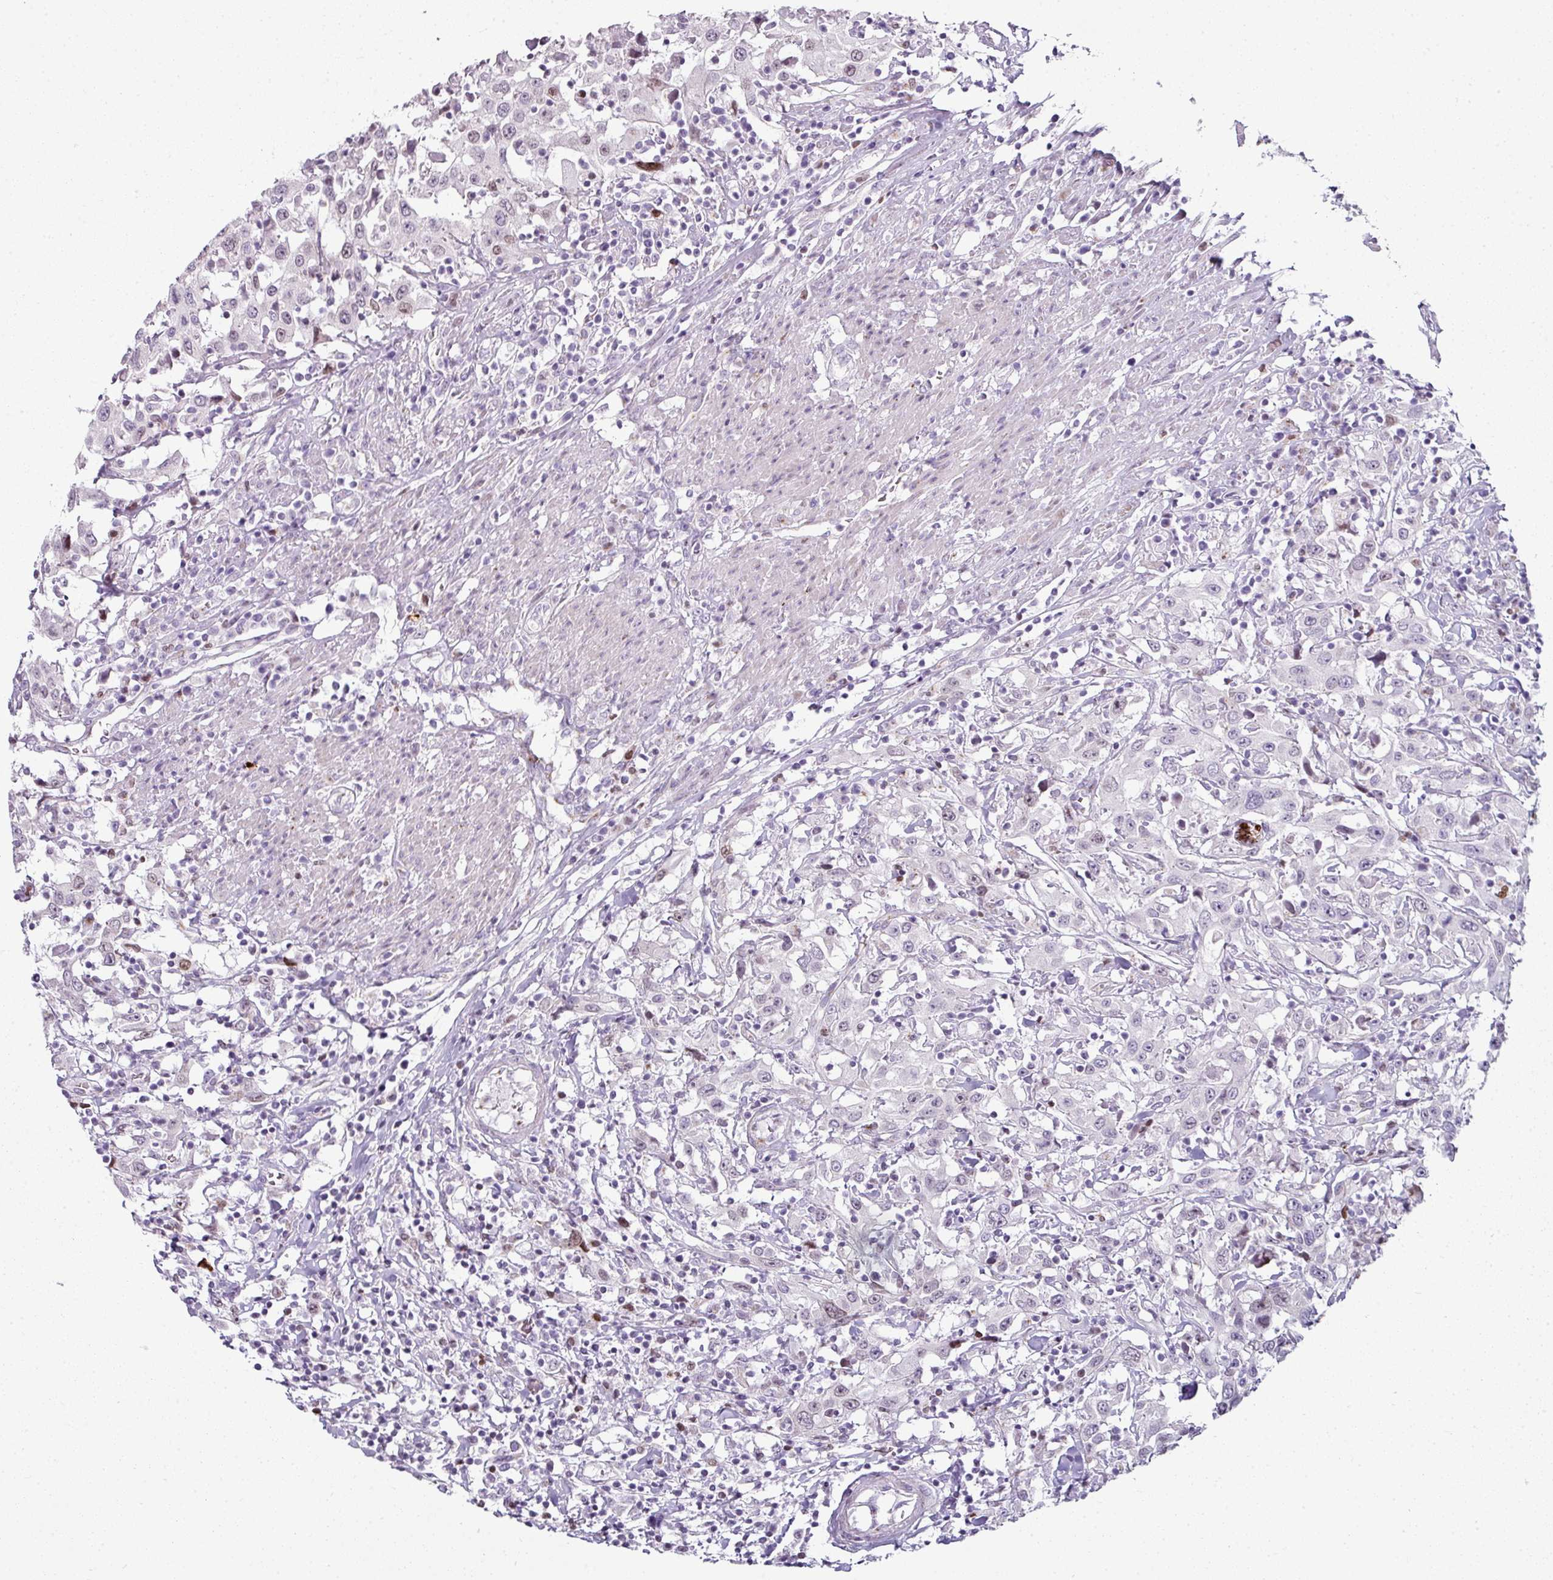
{"staining": {"intensity": "negative", "quantity": "none", "location": "none"}, "tissue": "urothelial cancer", "cell_type": "Tumor cells", "image_type": "cancer", "snomed": [{"axis": "morphology", "description": "Urothelial carcinoma, High grade"}, {"axis": "topography", "description": "Urinary bladder"}], "caption": "A micrograph of human urothelial cancer is negative for staining in tumor cells. (Brightfield microscopy of DAB (3,3'-diaminobenzidine) immunohistochemistry at high magnification).", "gene": "SYT8", "patient": {"sex": "male", "age": 61}}